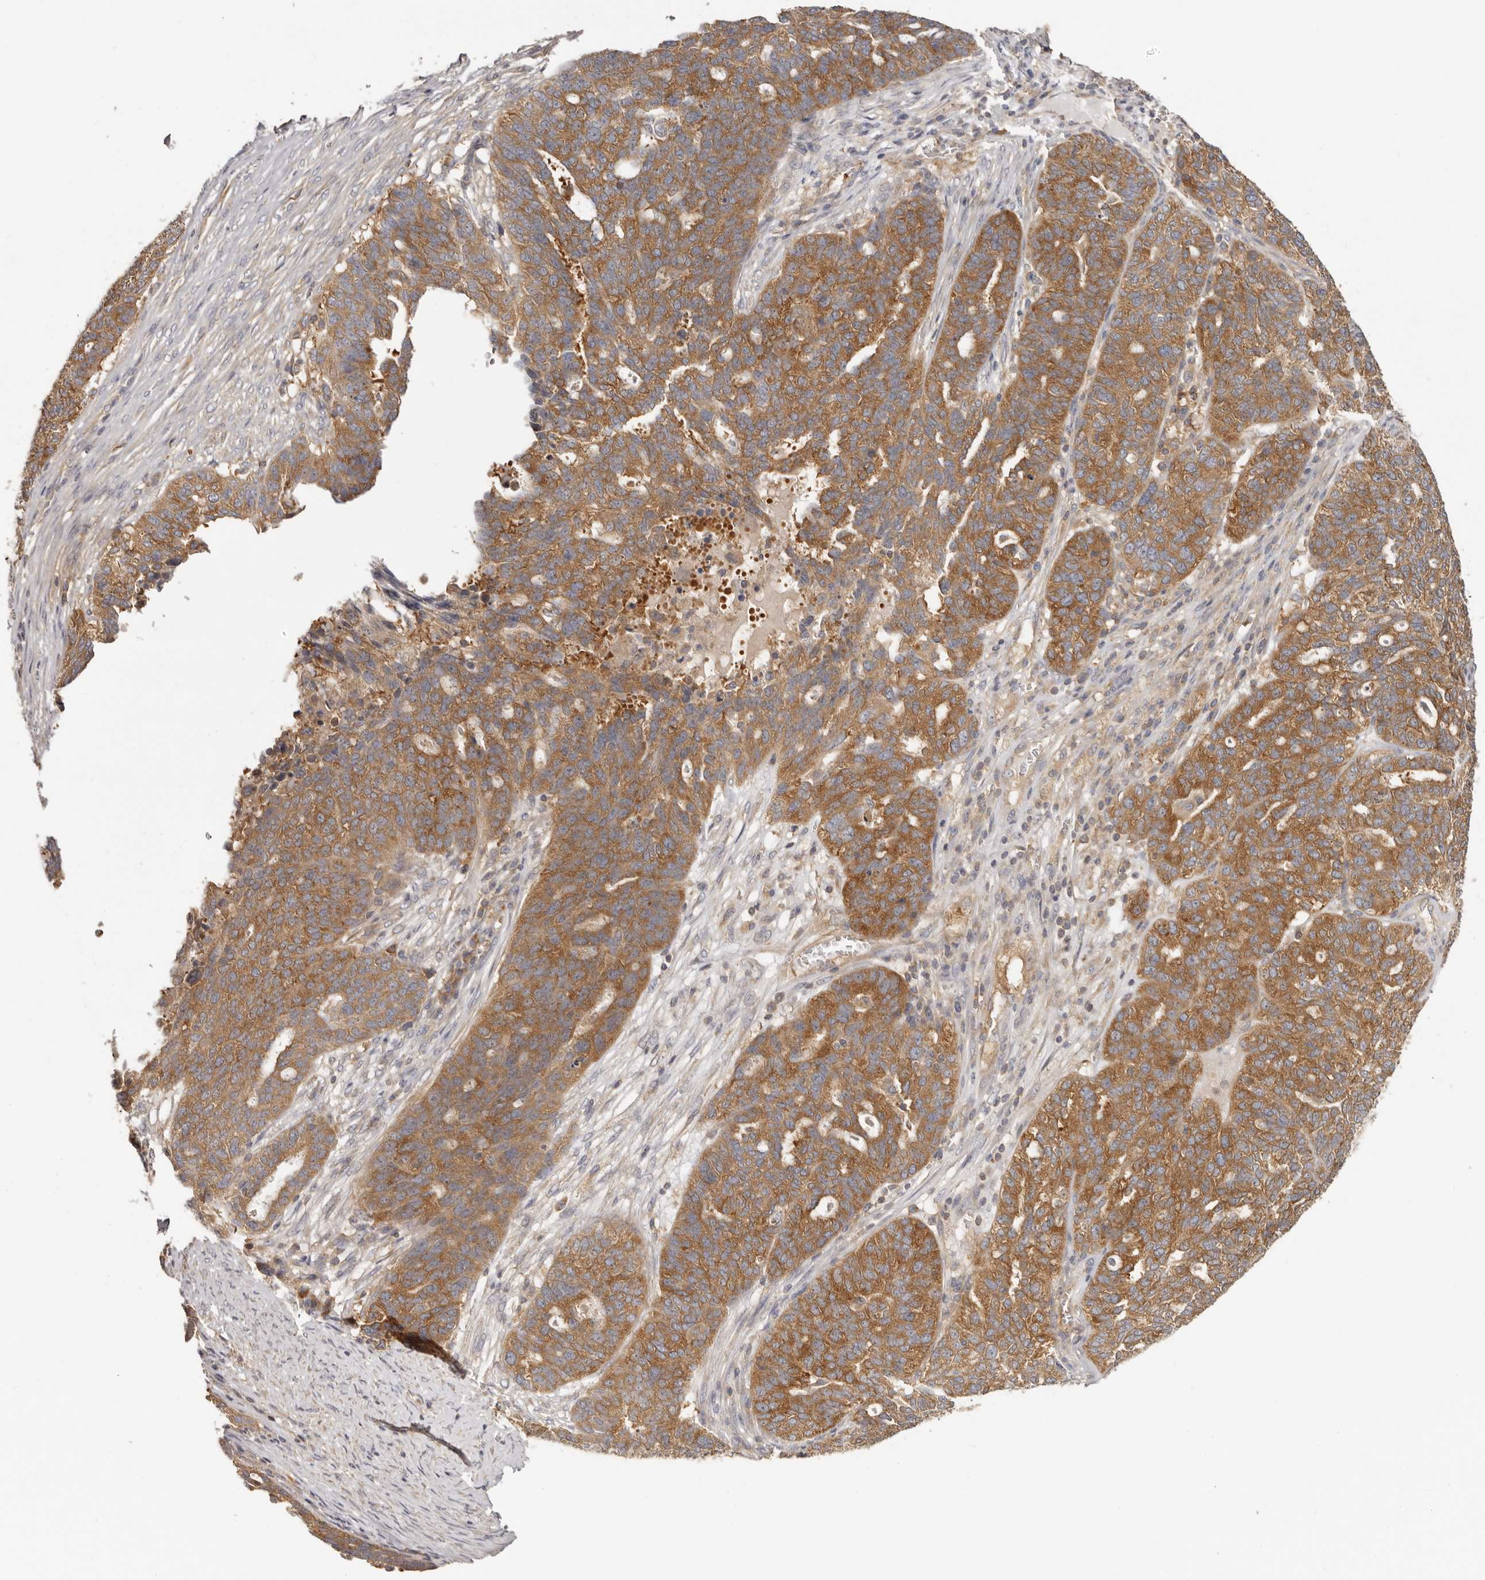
{"staining": {"intensity": "strong", "quantity": ">75%", "location": "cytoplasmic/membranous"}, "tissue": "ovarian cancer", "cell_type": "Tumor cells", "image_type": "cancer", "snomed": [{"axis": "morphology", "description": "Cystadenocarcinoma, serous, NOS"}, {"axis": "topography", "description": "Ovary"}], "caption": "Protein analysis of ovarian cancer (serous cystadenocarcinoma) tissue displays strong cytoplasmic/membranous expression in approximately >75% of tumor cells. (Brightfield microscopy of DAB IHC at high magnification).", "gene": "EEF1E1", "patient": {"sex": "female", "age": 59}}